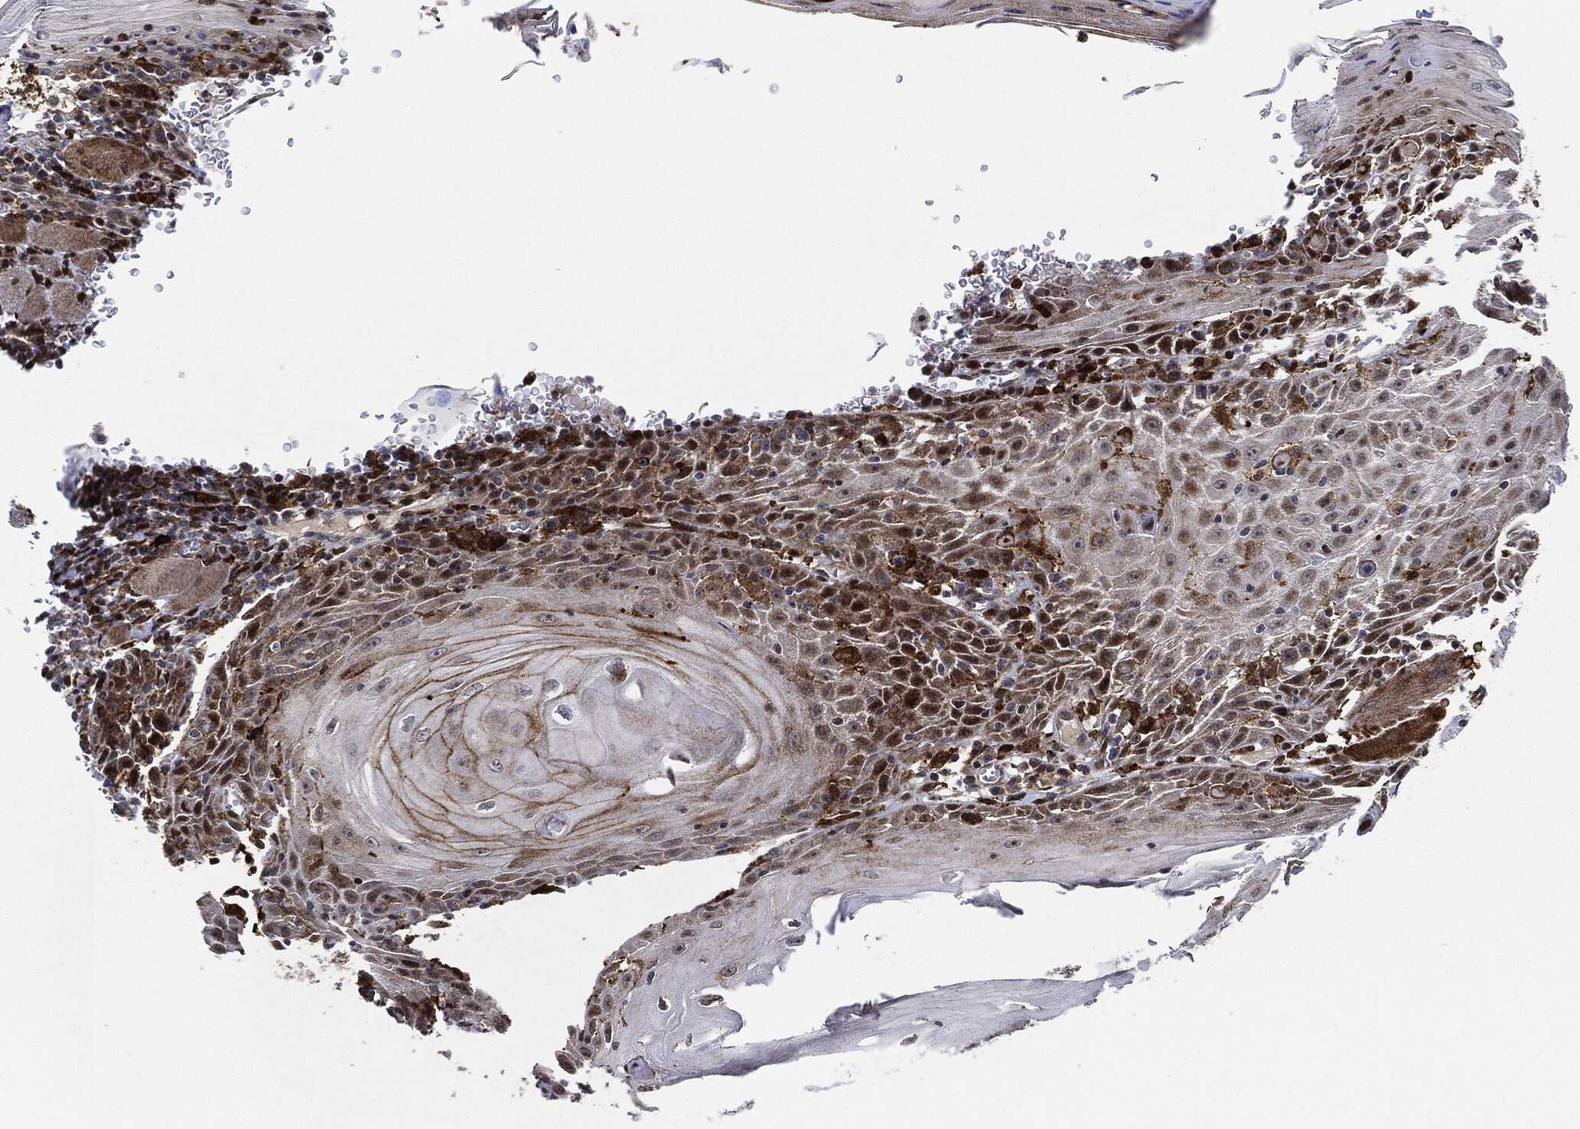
{"staining": {"intensity": "moderate", "quantity": "<25%", "location": "cytoplasmic/membranous"}, "tissue": "head and neck cancer", "cell_type": "Tumor cells", "image_type": "cancer", "snomed": [{"axis": "morphology", "description": "Normal tissue, NOS"}, {"axis": "morphology", "description": "Squamous cell carcinoma, NOS"}, {"axis": "topography", "description": "Oral tissue"}, {"axis": "topography", "description": "Head-Neck"}], "caption": "A high-resolution photomicrograph shows immunohistochemistry staining of head and neck cancer, which reveals moderate cytoplasmic/membranous staining in approximately <25% of tumor cells.", "gene": "NANOS3", "patient": {"sex": "male", "age": 52}}